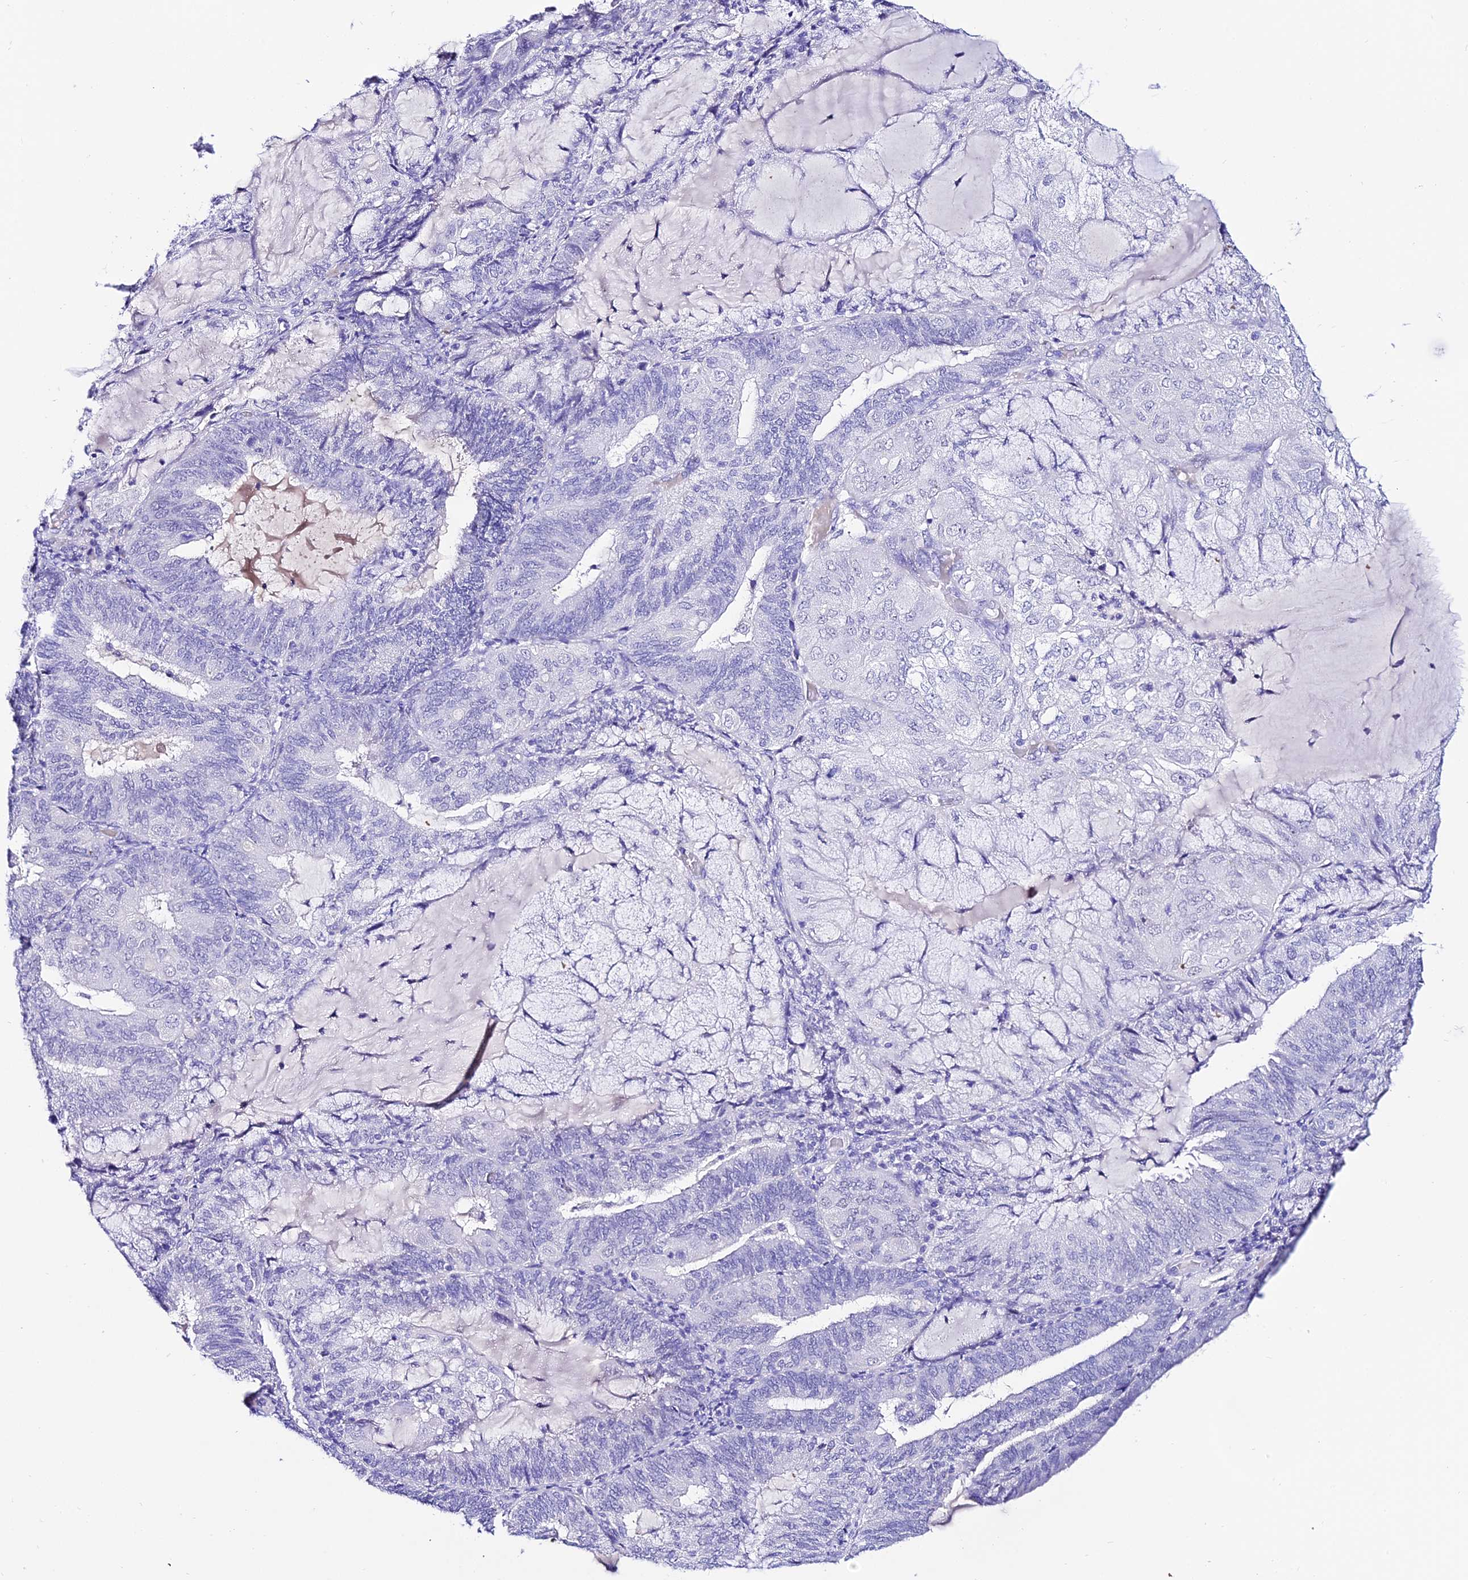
{"staining": {"intensity": "negative", "quantity": "none", "location": "none"}, "tissue": "endometrial cancer", "cell_type": "Tumor cells", "image_type": "cancer", "snomed": [{"axis": "morphology", "description": "Adenocarcinoma, NOS"}, {"axis": "topography", "description": "Endometrium"}], "caption": "Protein analysis of adenocarcinoma (endometrial) exhibits no significant staining in tumor cells.", "gene": "DEFB106A", "patient": {"sex": "female", "age": 81}}